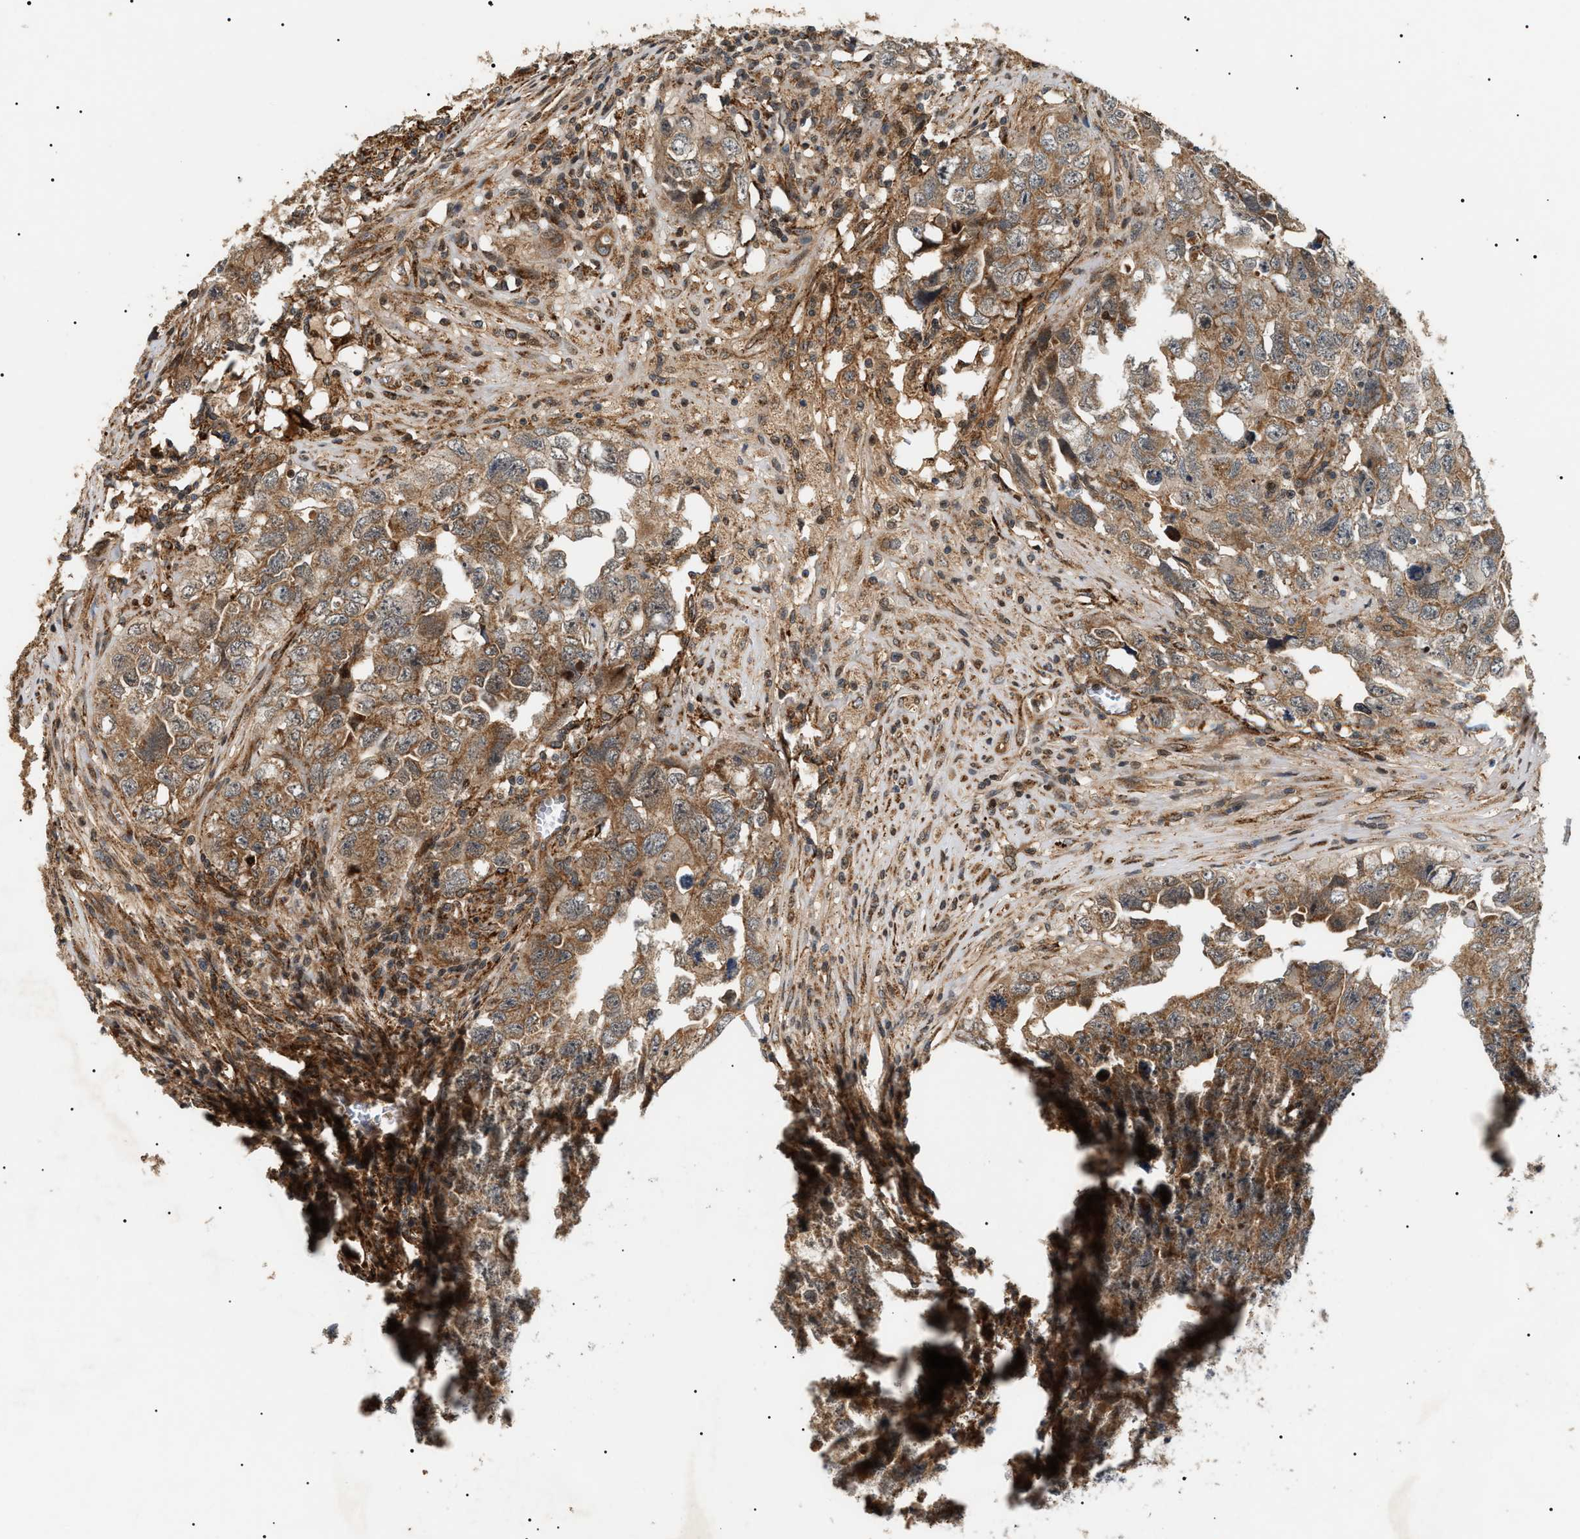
{"staining": {"intensity": "moderate", "quantity": ">75%", "location": "cytoplasmic/membranous"}, "tissue": "testis cancer", "cell_type": "Tumor cells", "image_type": "cancer", "snomed": [{"axis": "morphology", "description": "Seminoma, NOS"}, {"axis": "morphology", "description": "Carcinoma, Embryonal, NOS"}, {"axis": "topography", "description": "Testis"}], "caption": "Protein staining reveals moderate cytoplasmic/membranous expression in approximately >75% of tumor cells in testis cancer. Immunohistochemistry (ihc) stains the protein in brown and the nuclei are stained blue.", "gene": "ZBTB26", "patient": {"sex": "male", "age": 43}}